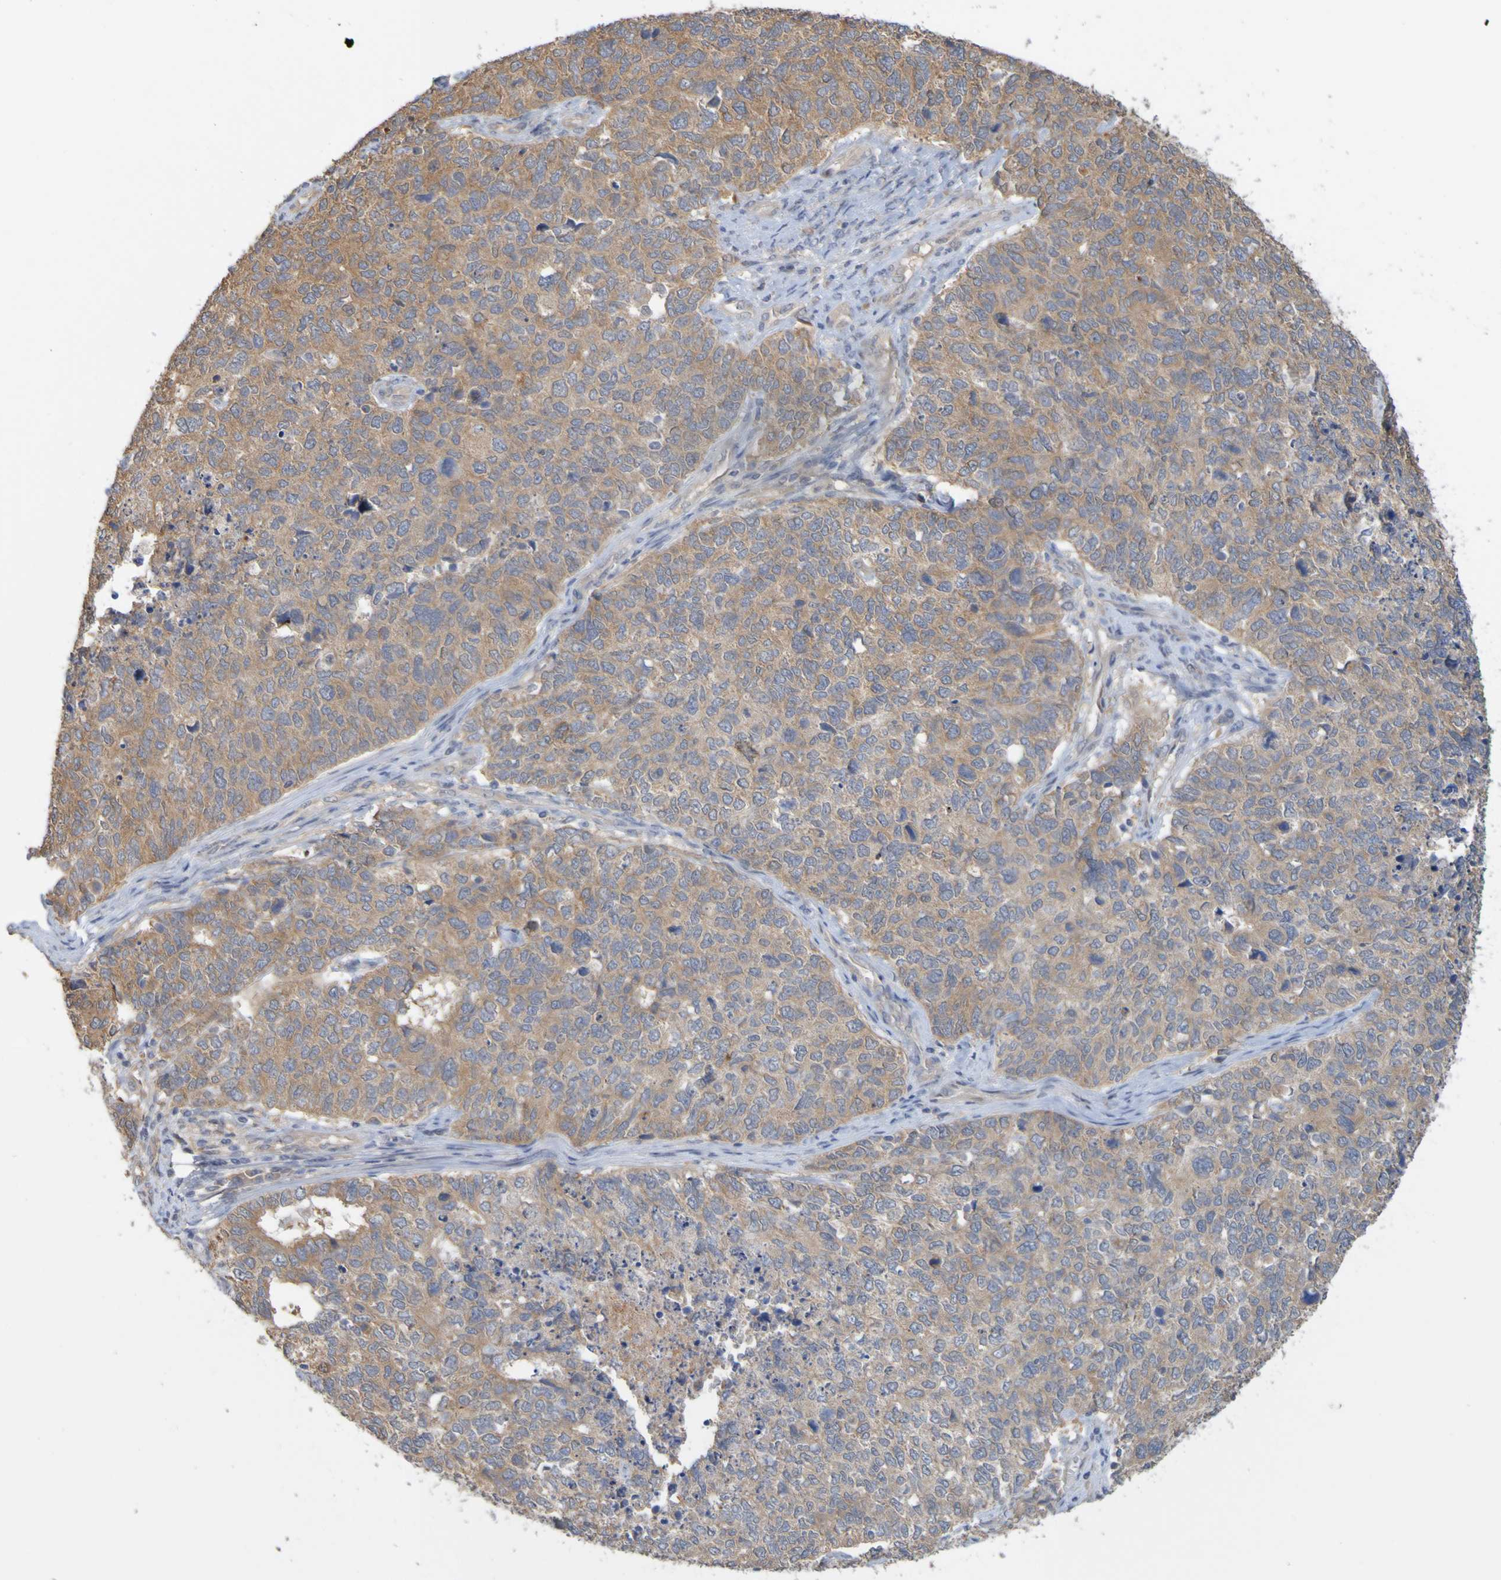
{"staining": {"intensity": "moderate", "quantity": ">75%", "location": "cytoplasmic/membranous"}, "tissue": "cervical cancer", "cell_type": "Tumor cells", "image_type": "cancer", "snomed": [{"axis": "morphology", "description": "Squamous cell carcinoma, NOS"}, {"axis": "topography", "description": "Cervix"}], "caption": "Immunohistochemical staining of human cervical cancer exhibits medium levels of moderate cytoplasmic/membranous staining in approximately >75% of tumor cells.", "gene": "NAV2", "patient": {"sex": "female", "age": 63}}